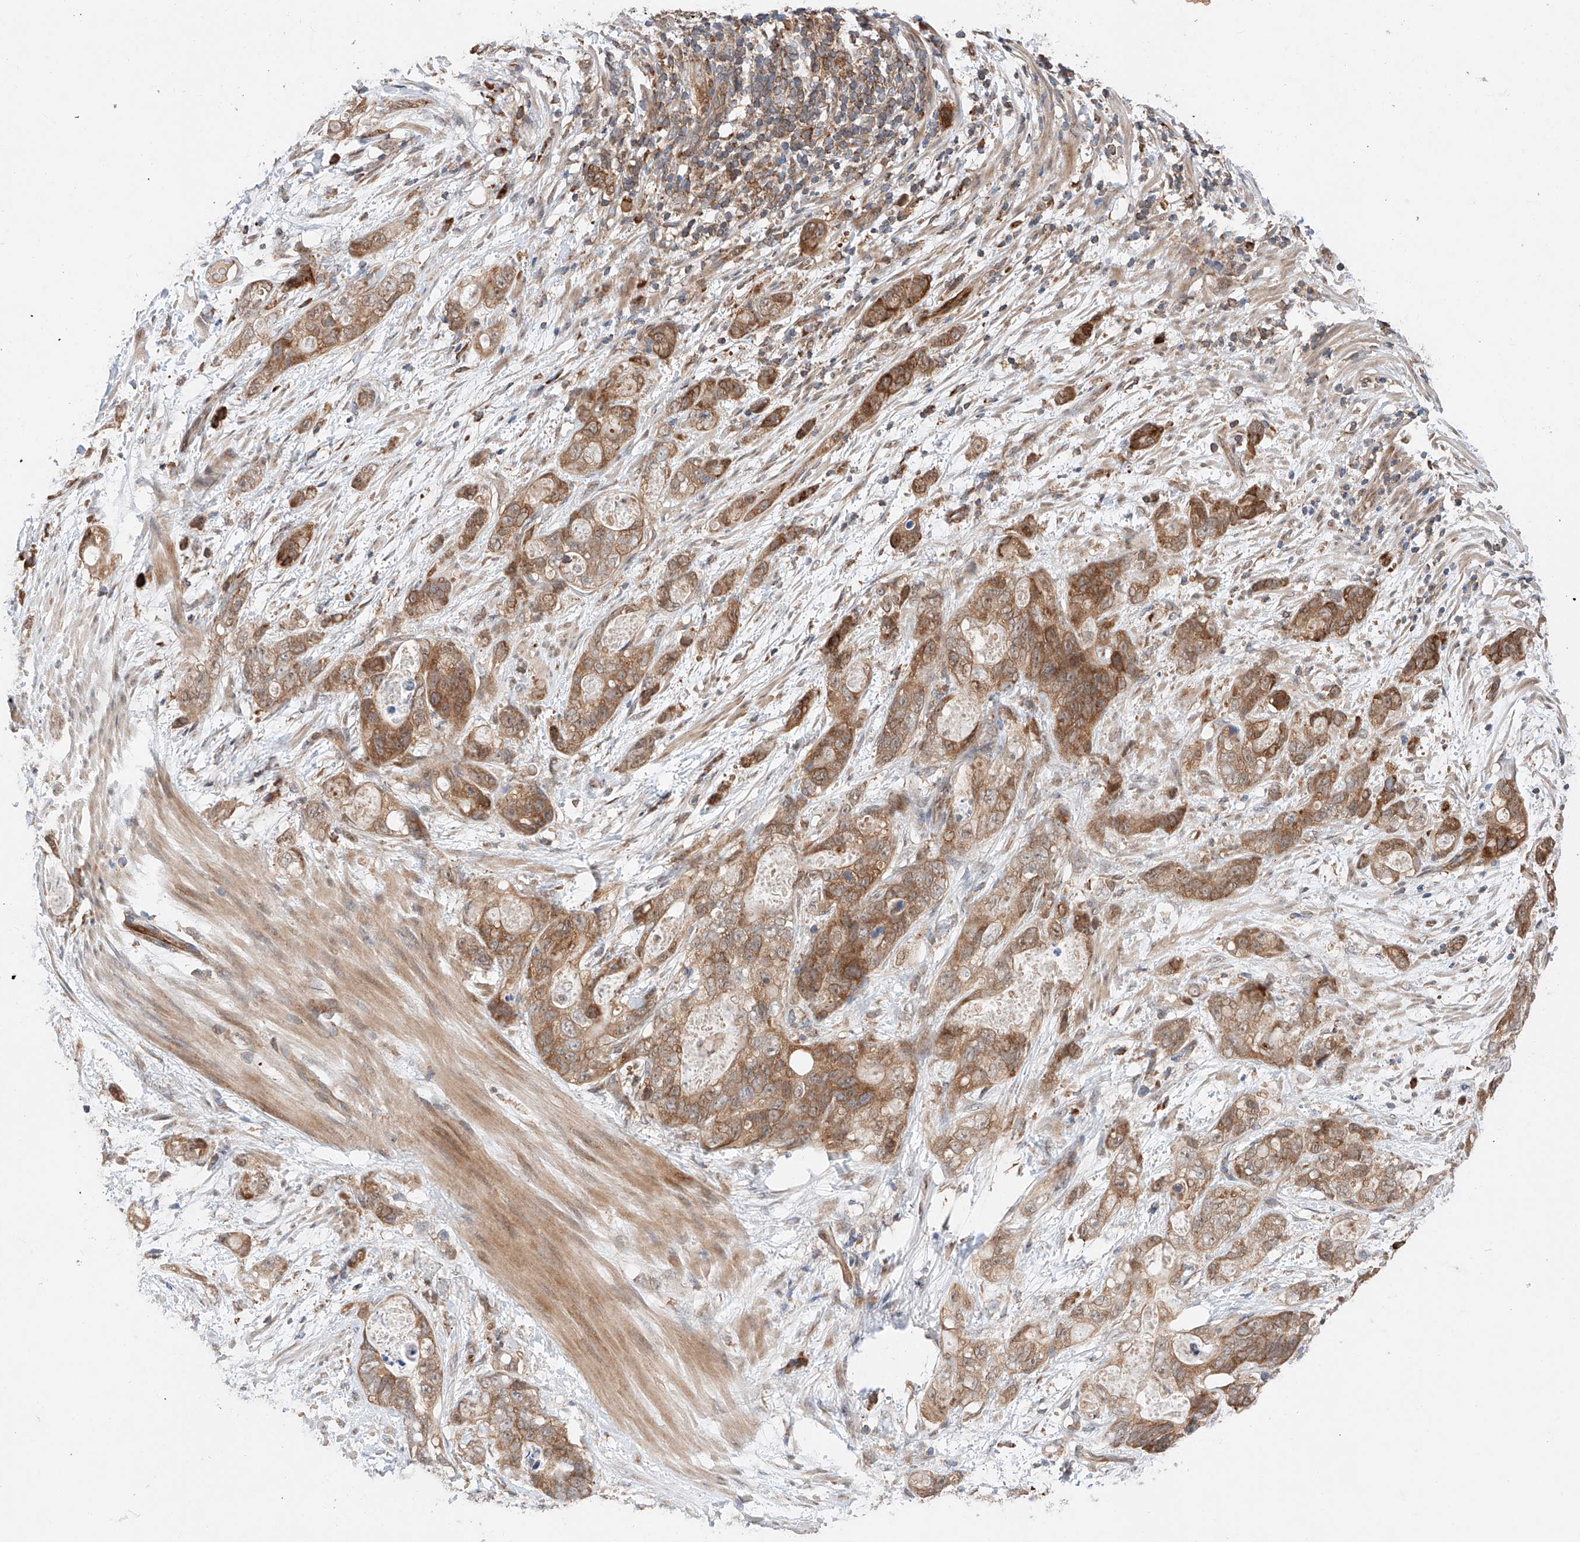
{"staining": {"intensity": "moderate", "quantity": ">75%", "location": "cytoplasmic/membranous"}, "tissue": "stomach cancer", "cell_type": "Tumor cells", "image_type": "cancer", "snomed": [{"axis": "morphology", "description": "Normal tissue, NOS"}, {"axis": "morphology", "description": "Adenocarcinoma, NOS"}, {"axis": "topography", "description": "Stomach"}], "caption": "Stomach cancer (adenocarcinoma) tissue shows moderate cytoplasmic/membranous positivity in approximately >75% of tumor cells, visualized by immunohistochemistry. (brown staining indicates protein expression, while blue staining denotes nuclei).", "gene": "RUSC1", "patient": {"sex": "female", "age": 89}}